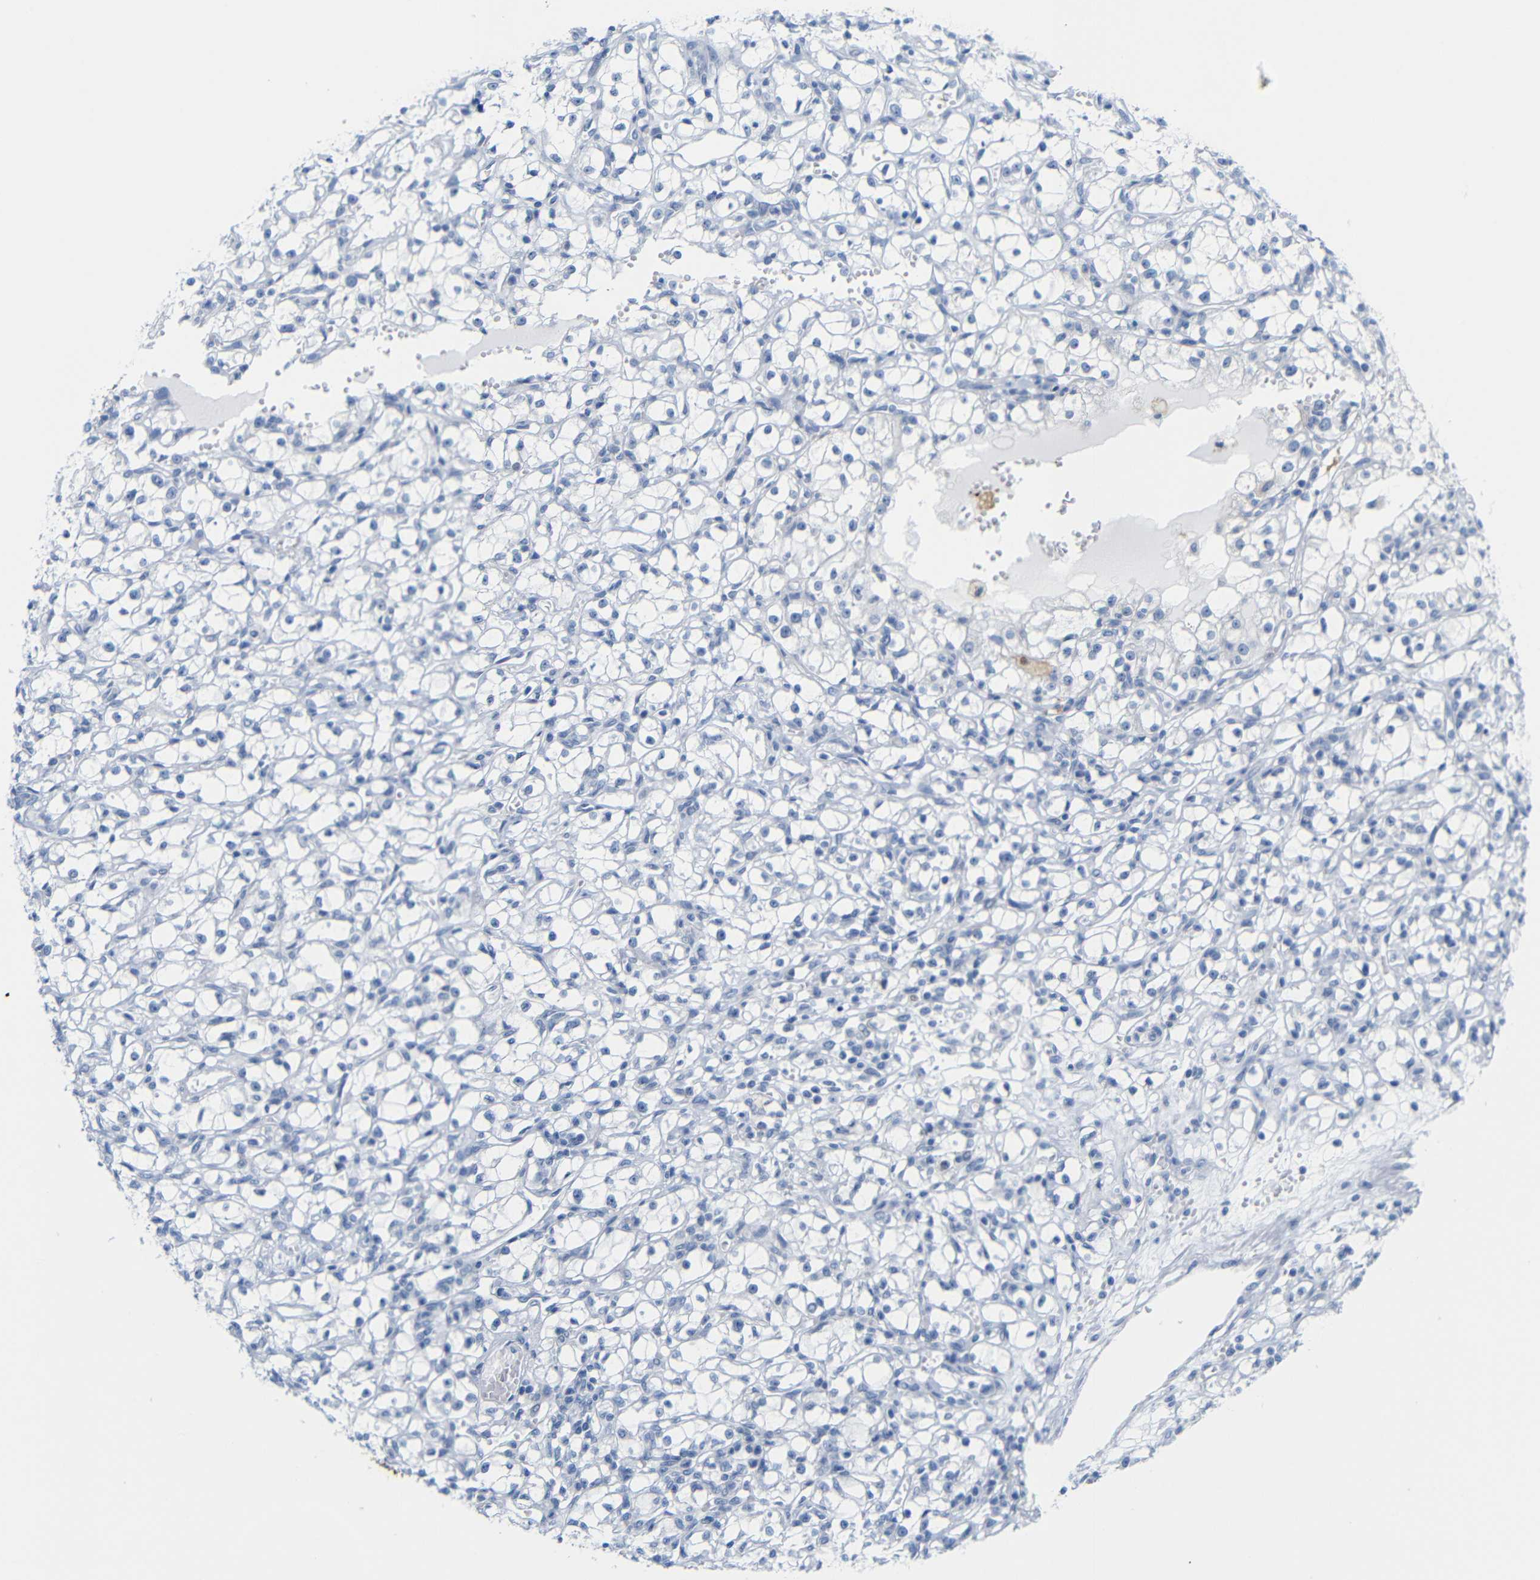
{"staining": {"intensity": "negative", "quantity": "none", "location": "none"}, "tissue": "renal cancer", "cell_type": "Tumor cells", "image_type": "cancer", "snomed": [{"axis": "morphology", "description": "Adenocarcinoma, NOS"}, {"axis": "topography", "description": "Kidney"}], "caption": "Image shows no protein positivity in tumor cells of renal cancer tissue. (DAB immunohistochemistry (IHC) with hematoxylin counter stain).", "gene": "MT1A", "patient": {"sex": "male", "age": 56}}